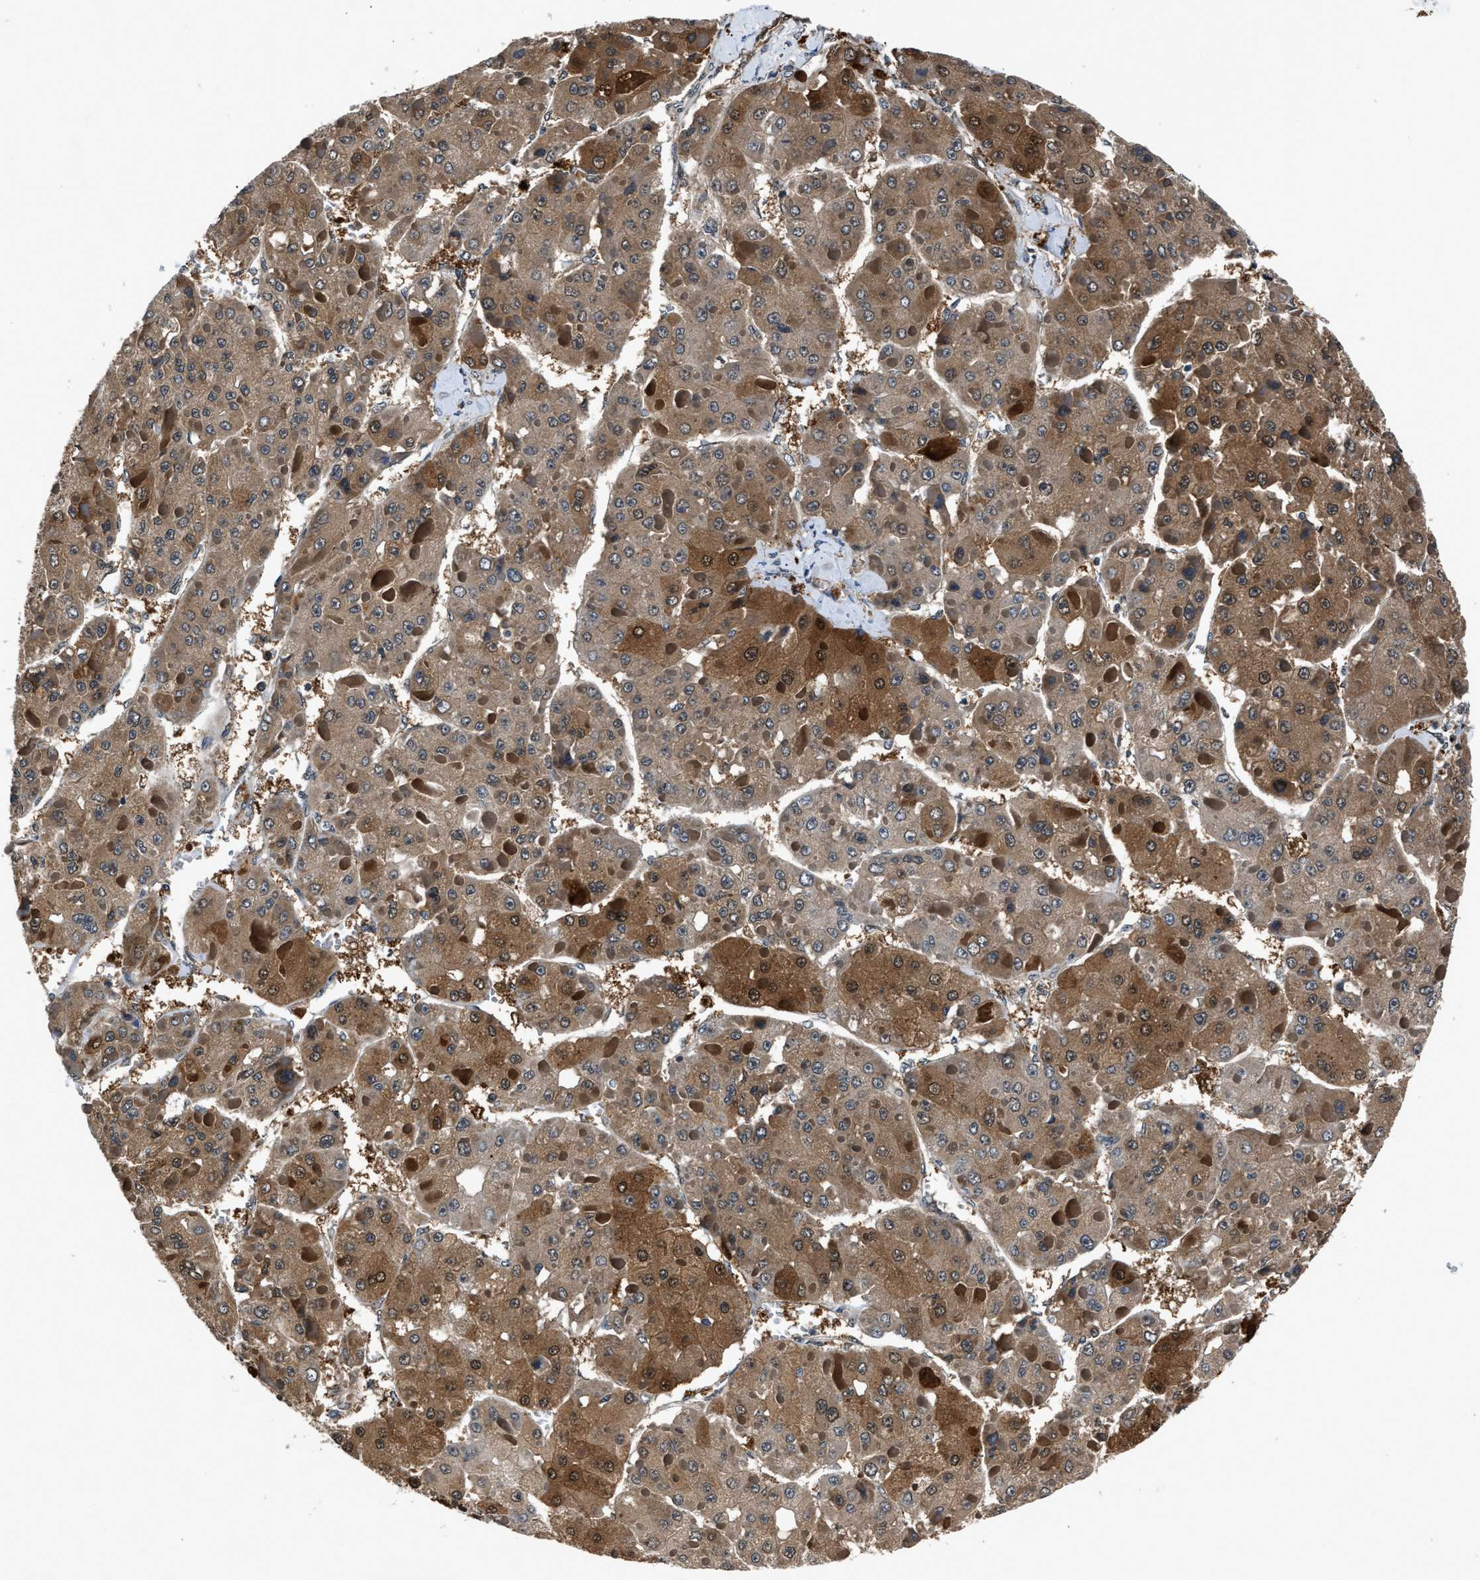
{"staining": {"intensity": "moderate", "quantity": ">75%", "location": "cytoplasmic/membranous,nuclear"}, "tissue": "liver cancer", "cell_type": "Tumor cells", "image_type": "cancer", "snomed": [{"axis": "morphology", "description": "Carcinoma, Hepatocellular, NOS"}, {"axis": "topography", "description": "Liver"}], "caption": "High-magnification brightfield microscopy of hepatocellular carcinoma (liver) stained with DAB (3,3'-diaminobenzidine) (brown) and counterstained with hematoxylin (blue). tumor cells exhibit moderate cytoplasmic/membranous and nuclear expression is seen in about>75% of cells.", "gene": "TP53I3", "patient": {"sex": "female", "age": 73}}